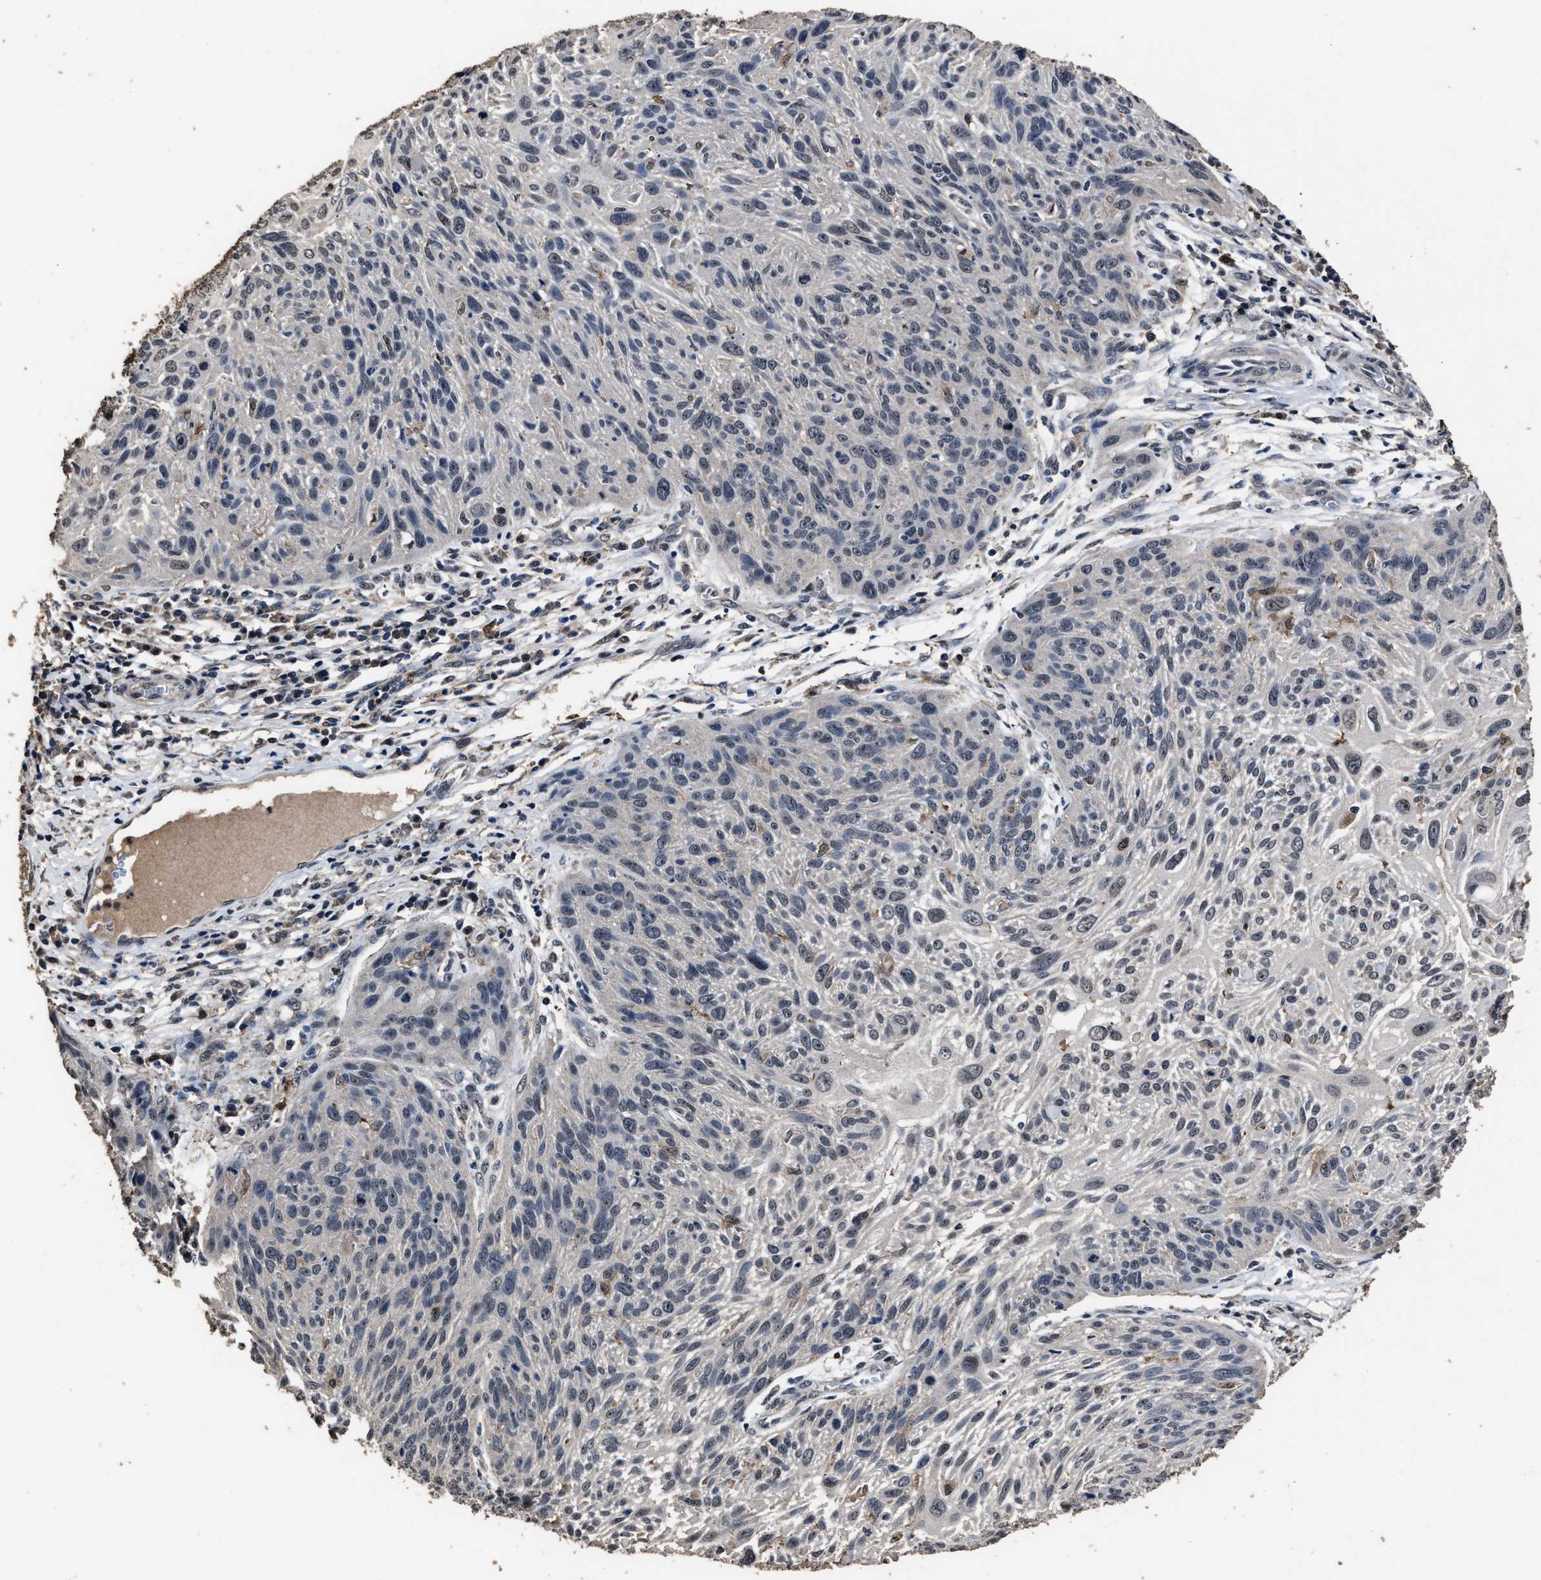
{"staining": {"intensity": "negative", "quantity": "none", "location": "none"}, "tissue": "cervical cancer", "cell_type": "Tumor cells", "image_type": "cancer", "snomed": [{"axis": "morphology", "description": "Squamous cell carcinoma, NOS"}, {"axis": "topography", "description": "Cervix"}], "caption": "Tumor cells show no significant protein positivity in cervical cancer. Brightfield microscopy of immunohistochemistry stained with DAB (3,3'-diaminobenzidine) (brown) and hematoxylin (blue), captured at high magnification.", "gene": "RSBN1L", "patient": {"sex": "female", "age": 51}}